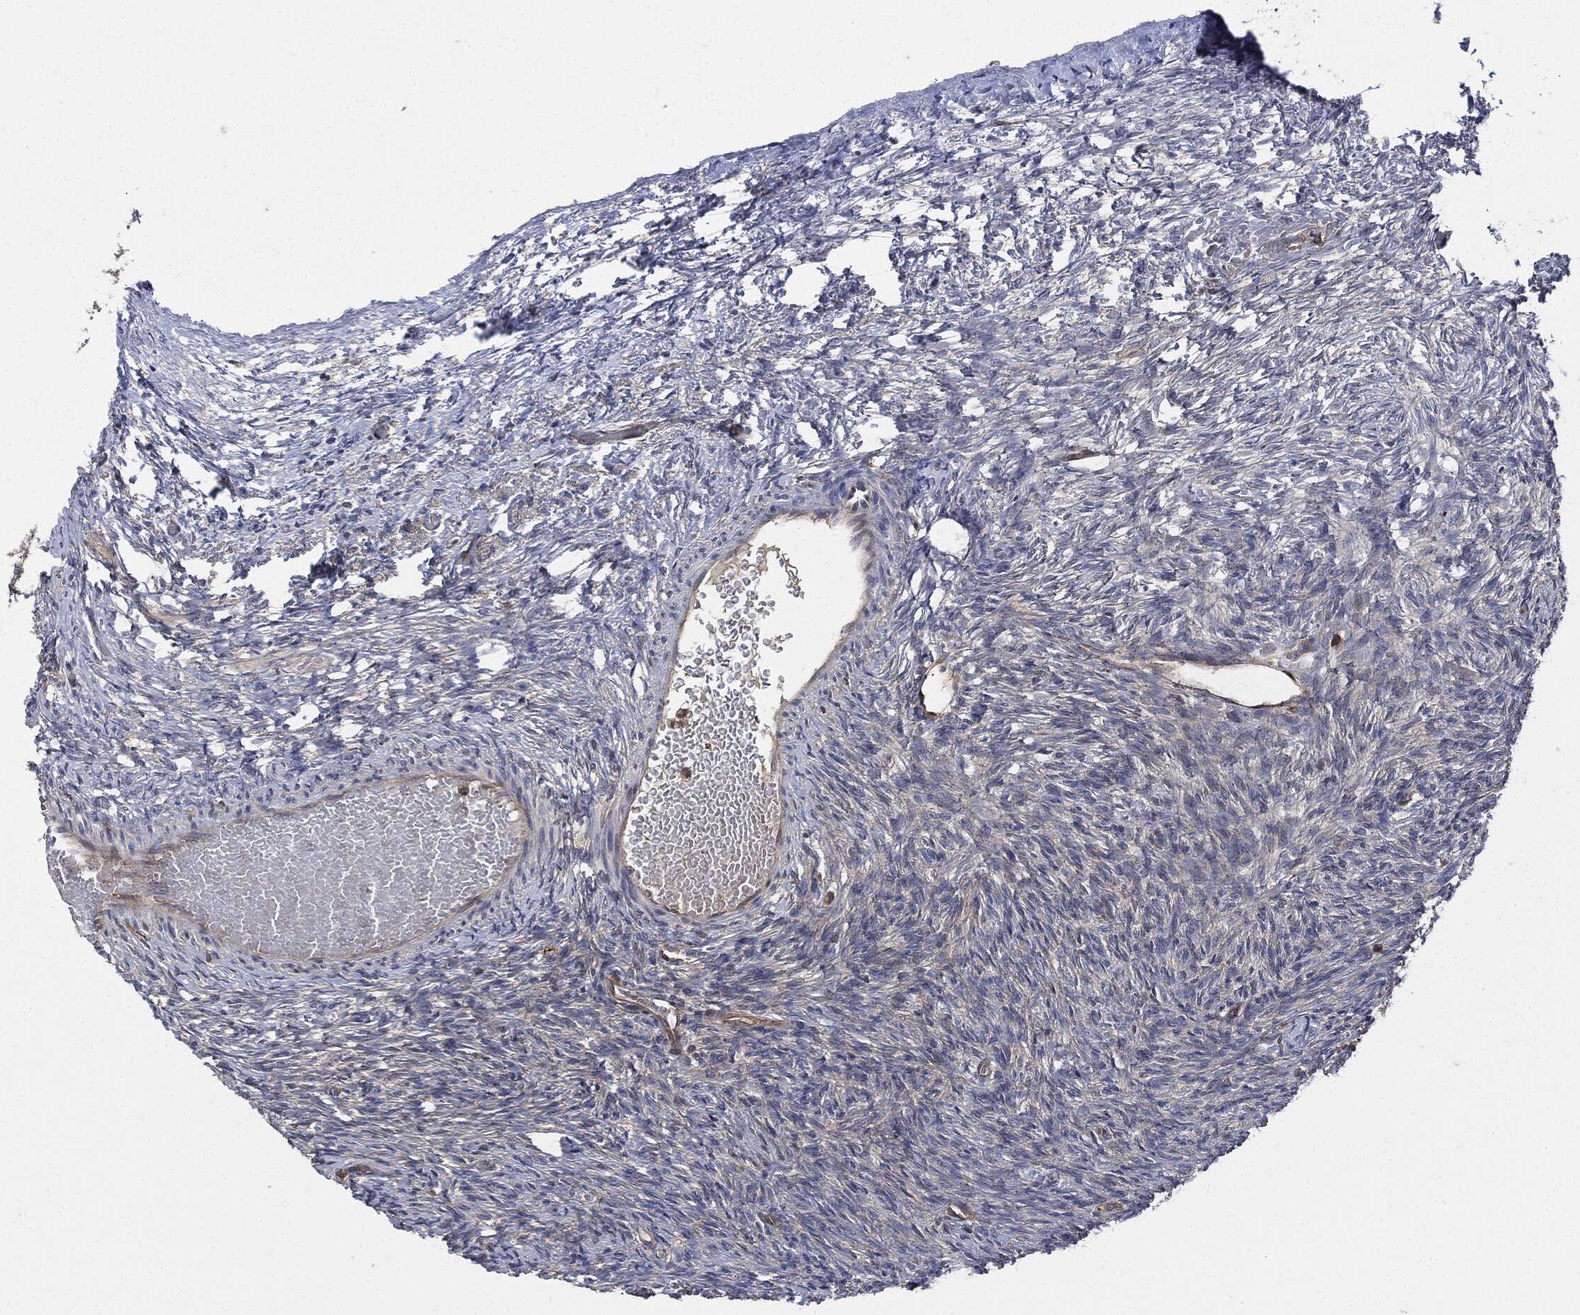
{"staining": {"intensity": "strong", "quantity": ">75%", "location": "cytoplasmic/membranous"}, "tissue": "ovary", "cell_type": "Follicle cells", "image_type": "normal", "snomed": [{"axis": "morphology", "description": "Normal tissue, NOS"}, {"axis": "topography", "description": "Ovary"}], "caption": "Brown immunohistochemical staining in unremarkable human ovary reveals strong cytoplasmic/membranous staining in about >75% of follicle cells. The protein is shown in brown color, while the nuclei are stained blue.", "gene": "XPNPEP1", "patient": {"sex": "female", "age": 39}}